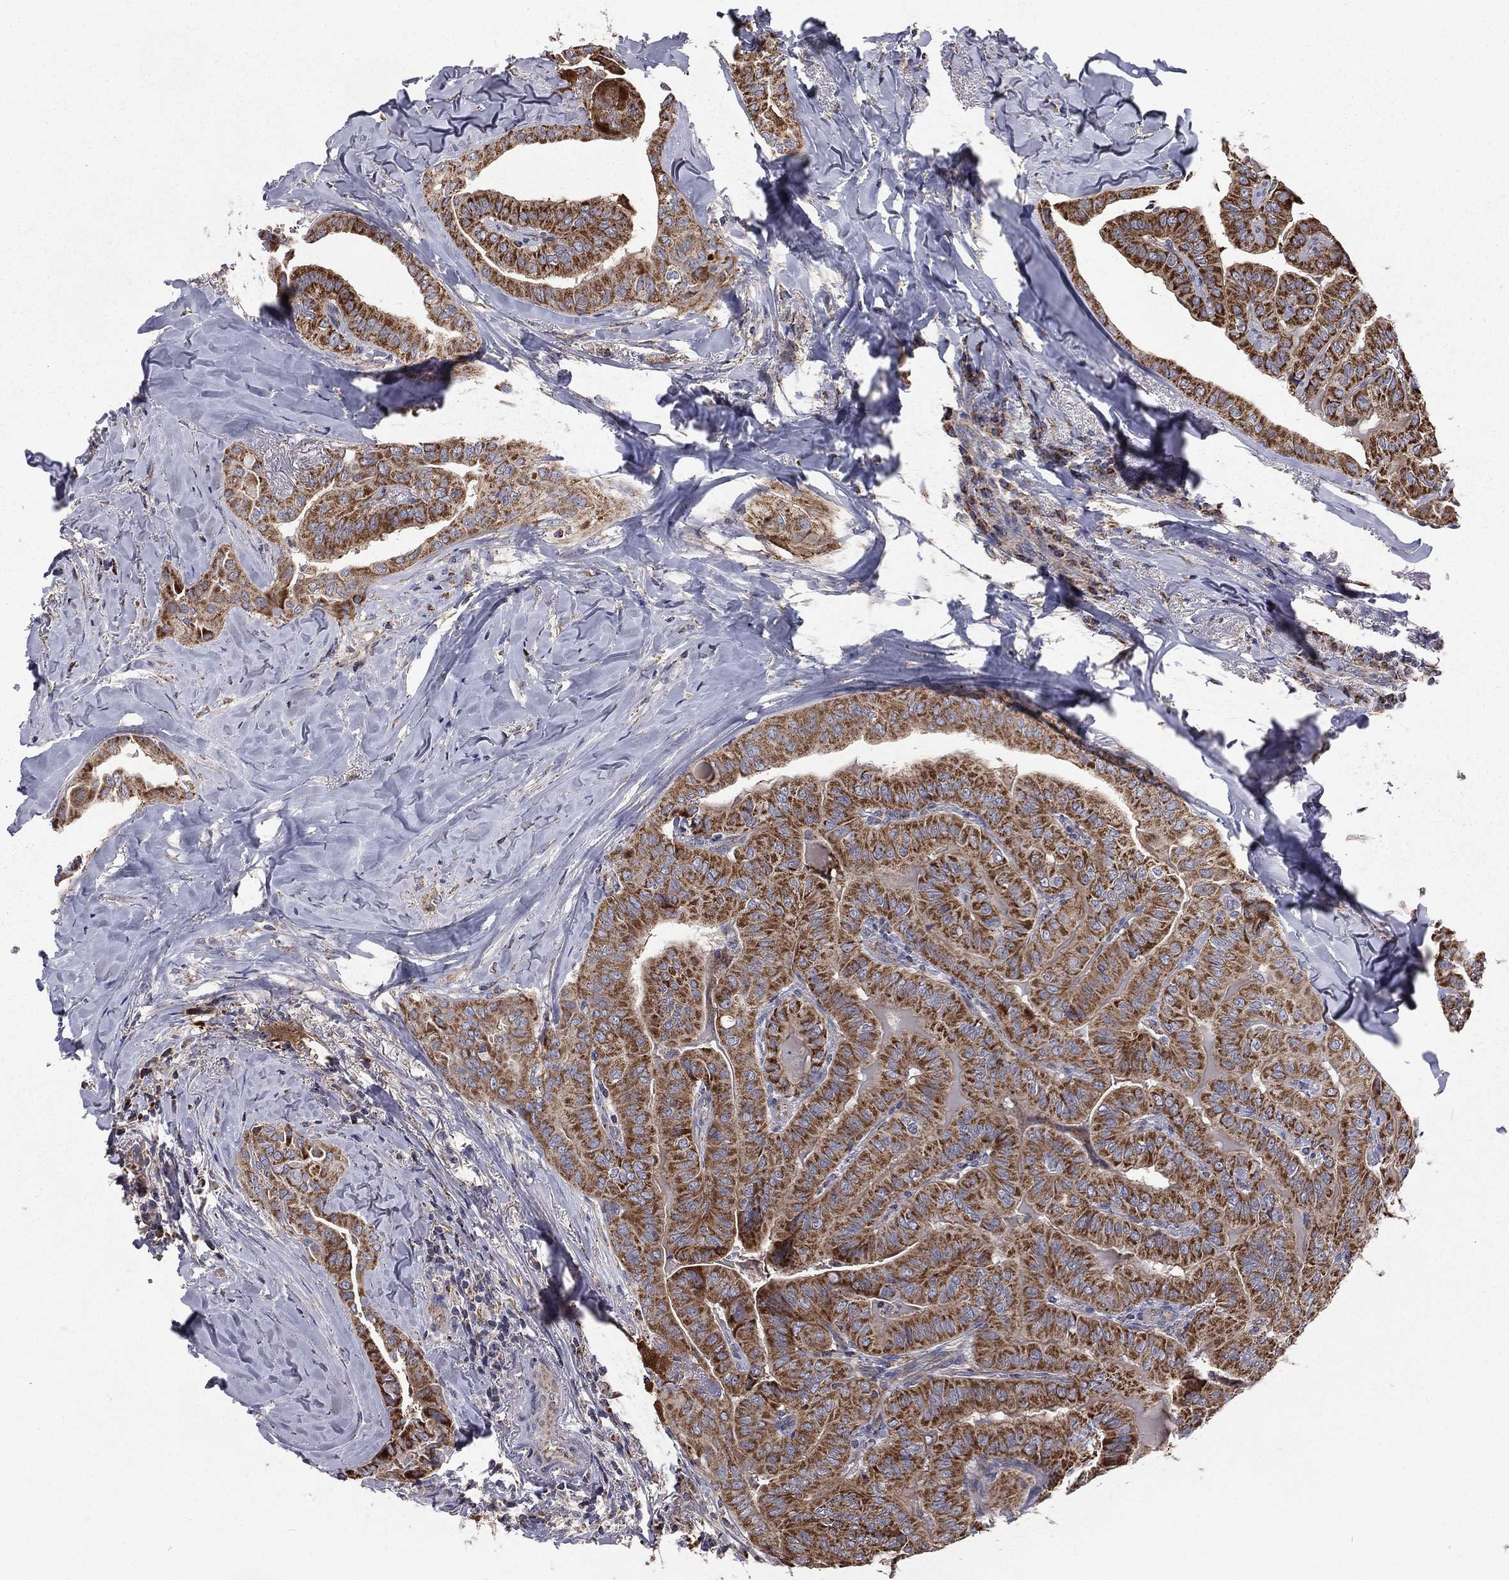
{"staining": {"intensity": "strong", "quantity": ">75%", "location": "cytoplasmic/membranous"}, "tissue": "thyroid cancer", "cell_type": "Tumor cells", "image_type": "cancer", "snomed": [{"axis": "morphology", "description": "Papillary adenocarcinoma, NOS"}, {"axis": "topography", "description": "Thyroid gland"}], "caption": "Papillary adenocarcinoma (thyroid) tissue displays strong cytoplasmic/membranous staining in approximately >75% of tumor cells, visualized by immunohistochemistry.", "gene": "GPD1", "patient": {"sex": "female", "age": 68}}